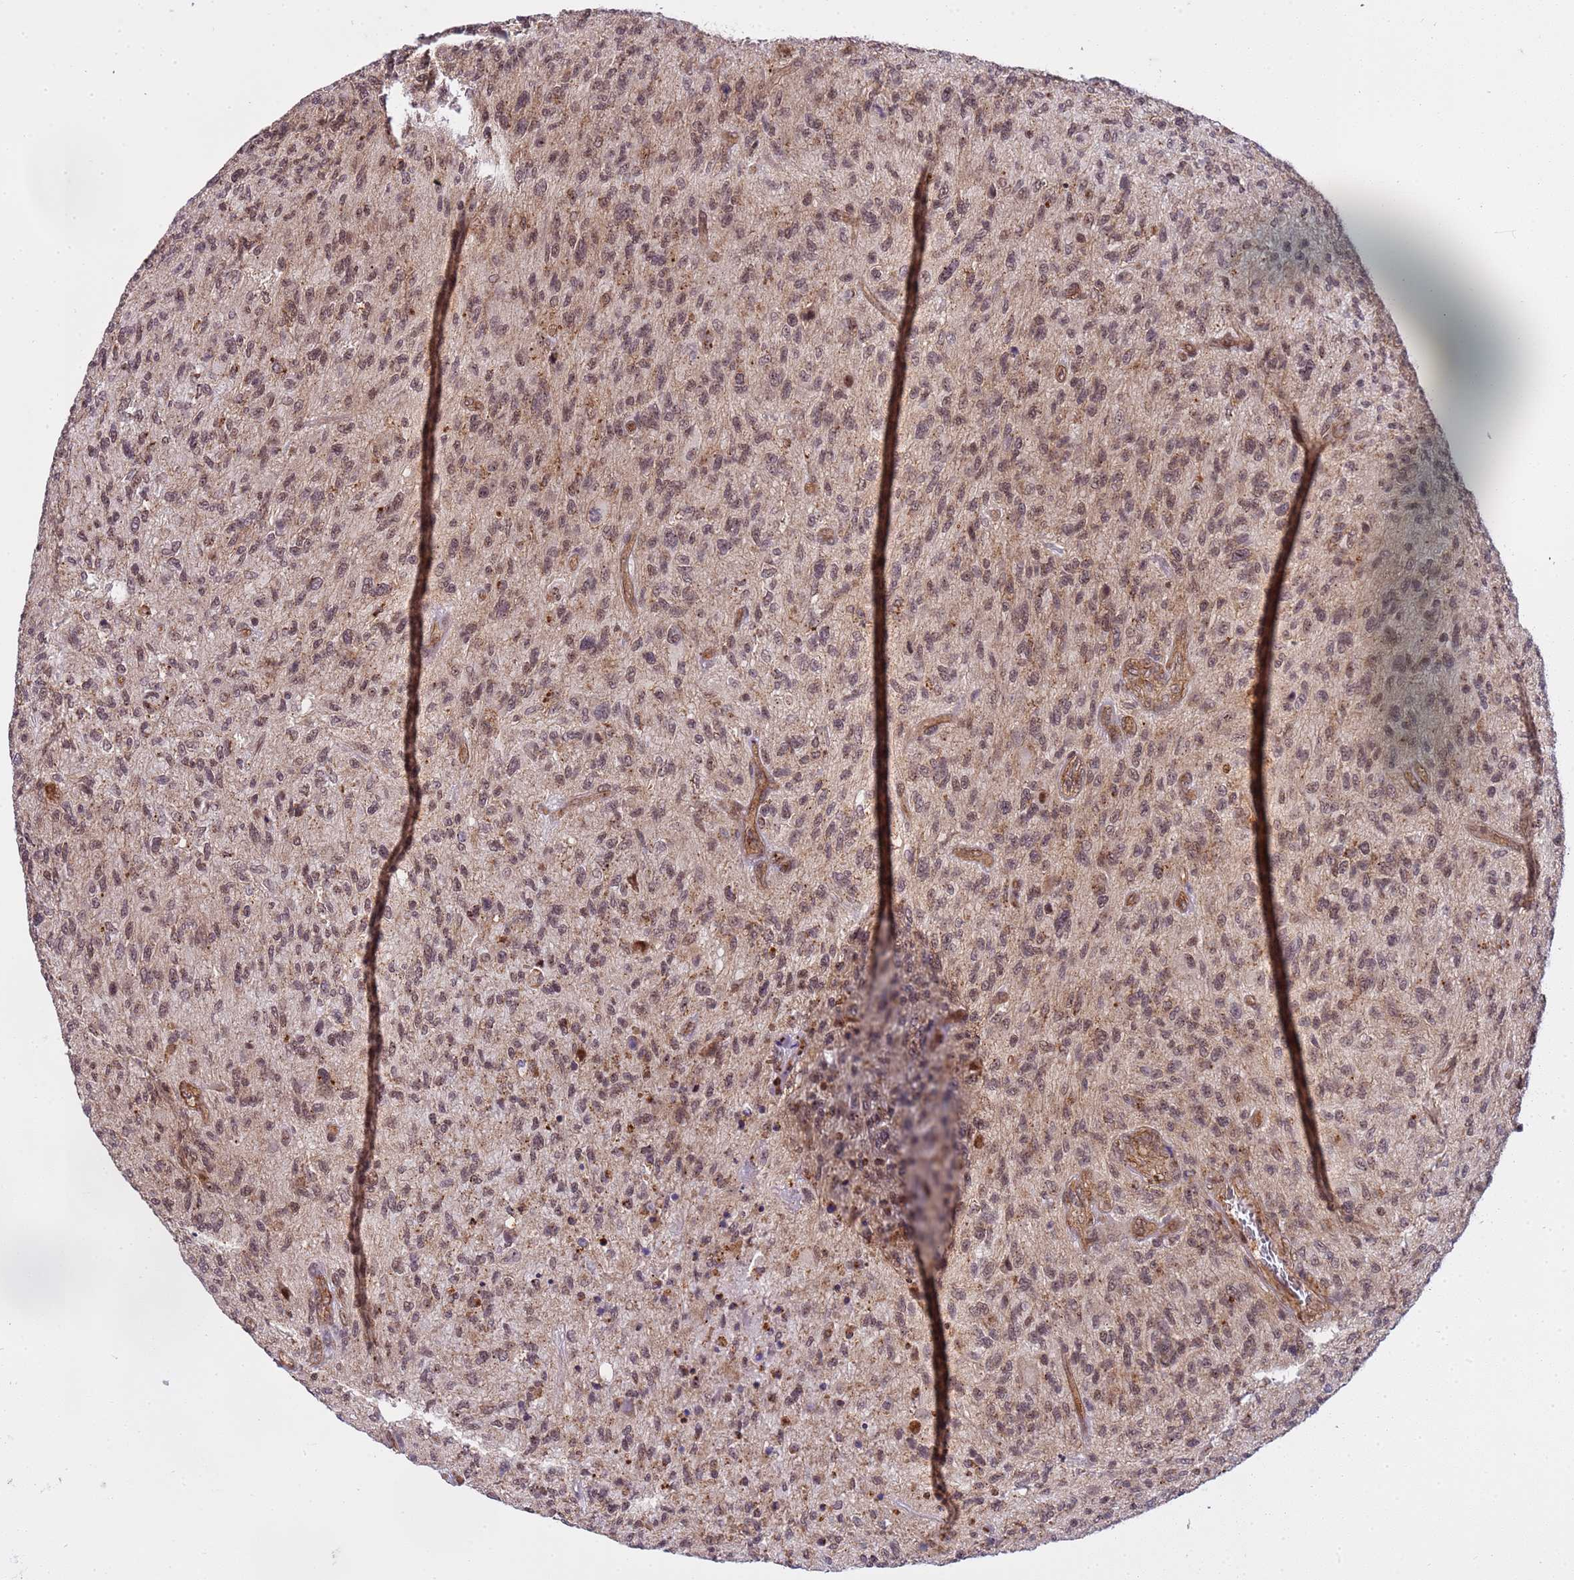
{"staining": {"intensity": "moderate", "quantity": "<25%", "location": "nuclear"}, "tissue": "glioma", "cell_type": "Tumor cells", "image_type": "cancer", "snomed": [{"axis": "morphology", "description": "Glioma, malignant, High grade"}, {"axis": "topography", "description": "Brain"}], "caption": "Human glioma stained with a brown dye demonstrates moderate nuclear positive positivity in about <25% of tumor cells.", "gene": "EMC2", "patient": {"sex": "male", "age": 47}}